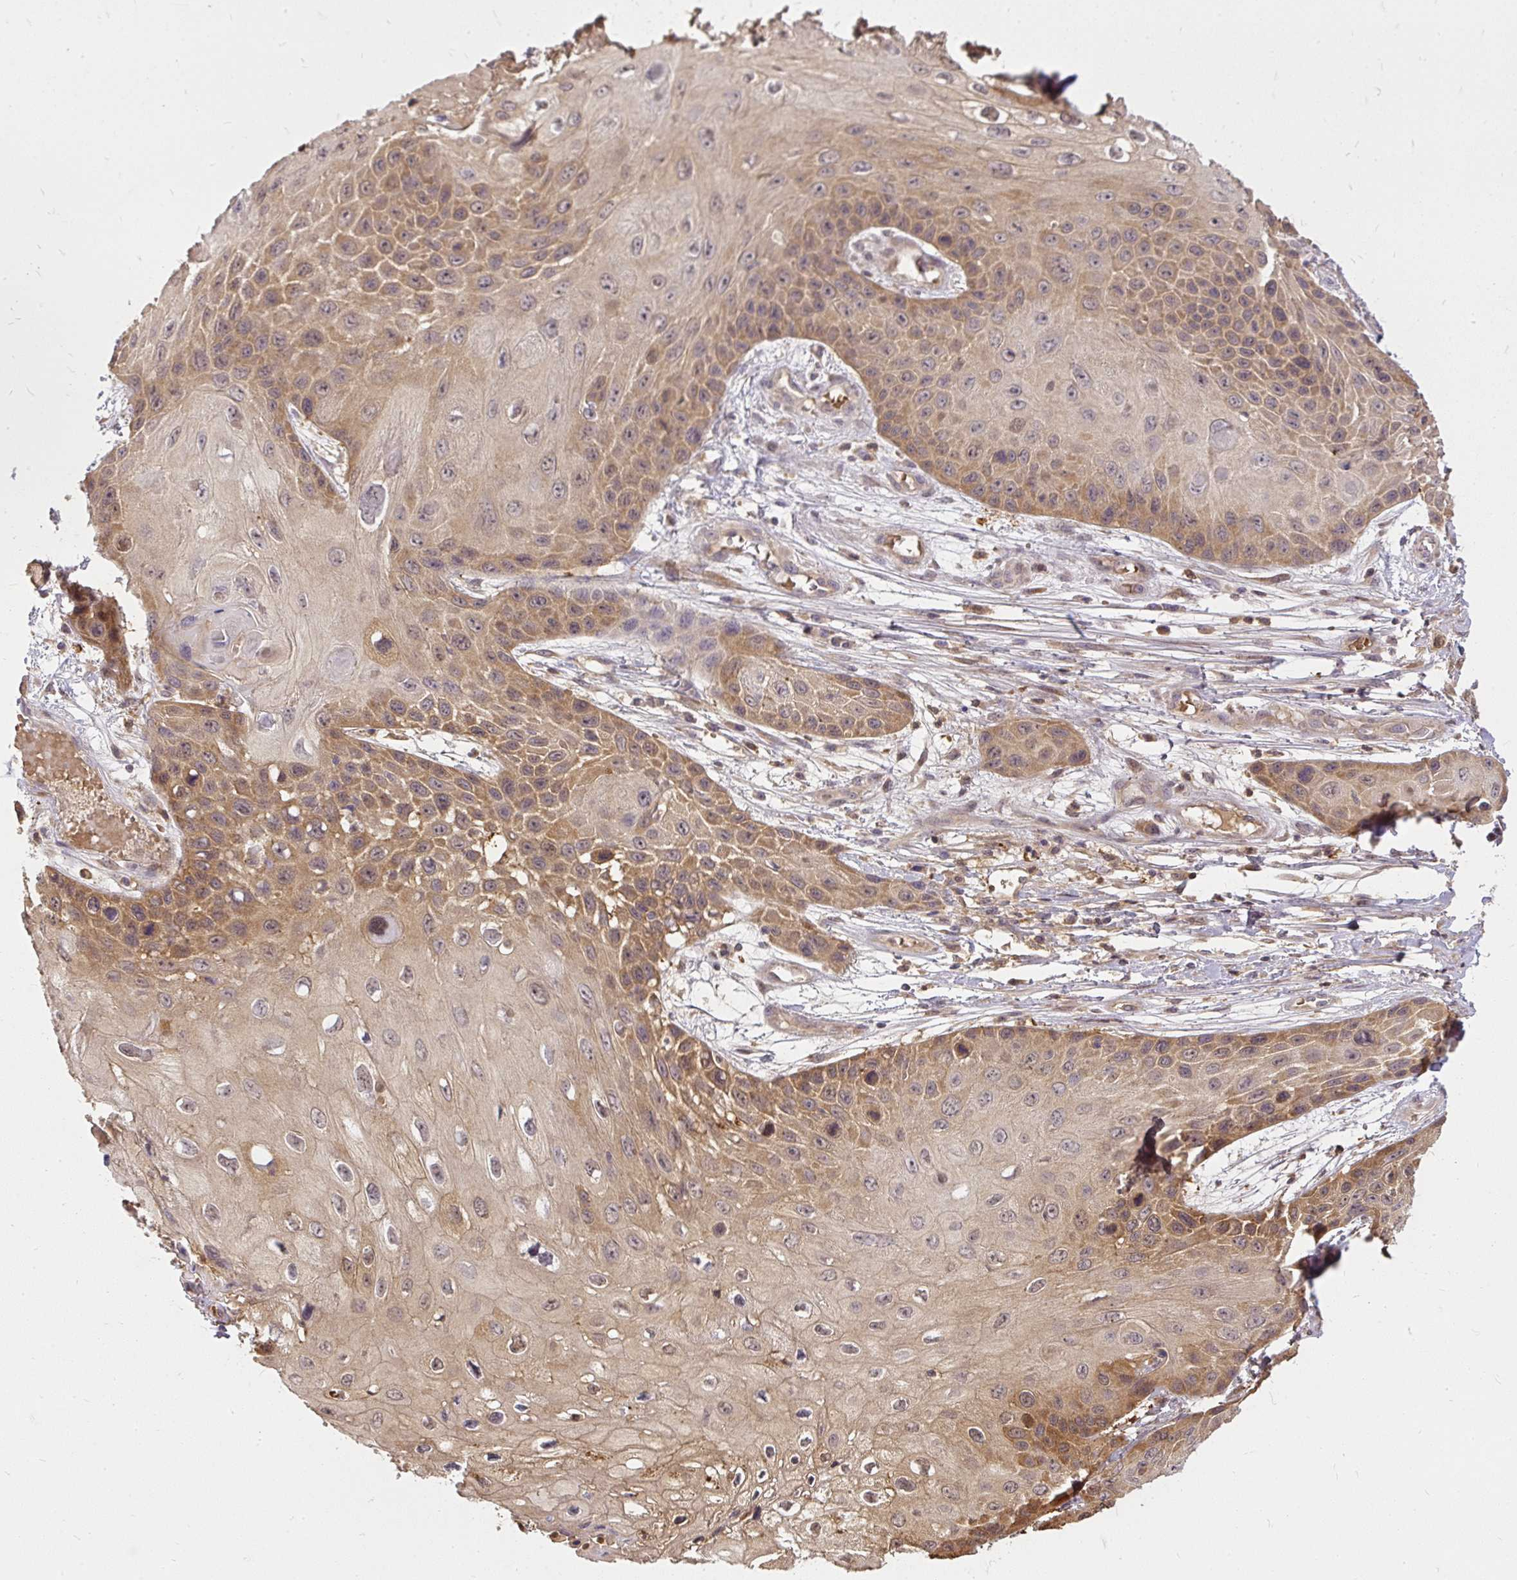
{"staining": {"intensity": "moderate", "quantity": "25%-75%", "location": "cytoplasmic/membranous"}, "tissue": "skin cancer", "cell_type": "Tumor cells", "image_type": "cancer", "snomed": [{"axis": "morphology", "description": "Squamous cell carcinoma, NOS"}, {"axis": "topography", "description": "Skin"}, {"axis": "topography", "description": "Vulva"}], "caption": "Skin cancer stained with a brown dye exhibits moderate cytoplasmic/membranous positive expression in about 25%-75% of tumor cells.", "gene": "AP5S1", "patient": {"sex": "female", "age": 44}}